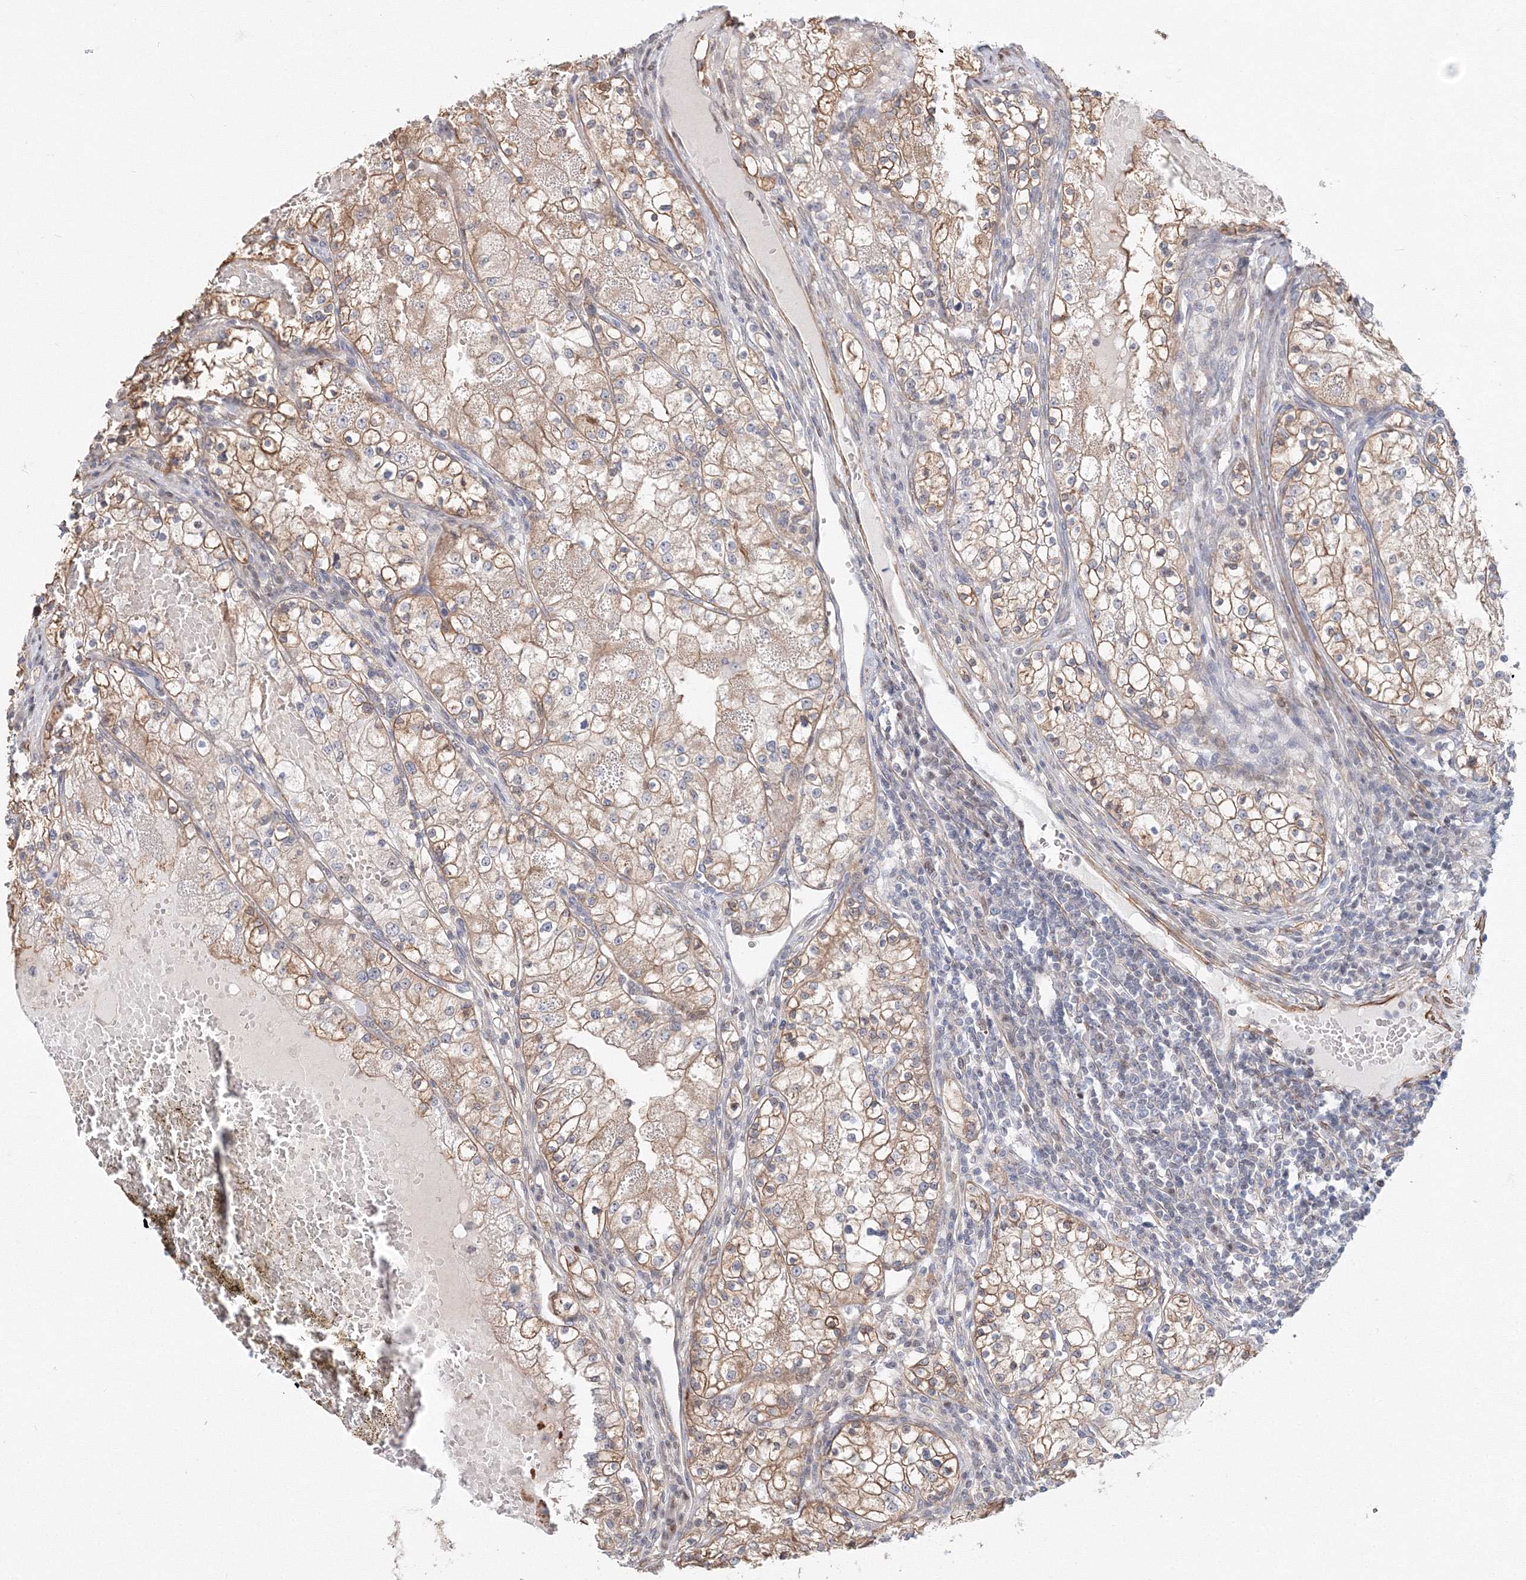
{"staining": {"intensity": "moderate", "quantity": ">75%", "location": "cytoplasmic/membranous"}, "tissue": "renal cancer", "cell_type": "Tumor cells", "image_type": "cancer", "snomed": [{"axis": "morphology", "description": "Normal tissue, NOS"}, {"axis": "morphology", "description": "Adenocarcinoma, NOS"}, {"axis": "topography", "description": "Kidney"}], "caption": "IHC image of renal cancer (adenocarcinoma) stained for a protein (brown), which displays medium levels of moderate cytoplasmic/membranous staining in about >75% of tumor cells.", "gene": "ARHGAP21", "patient": {"sex": "male", "age": 68}}